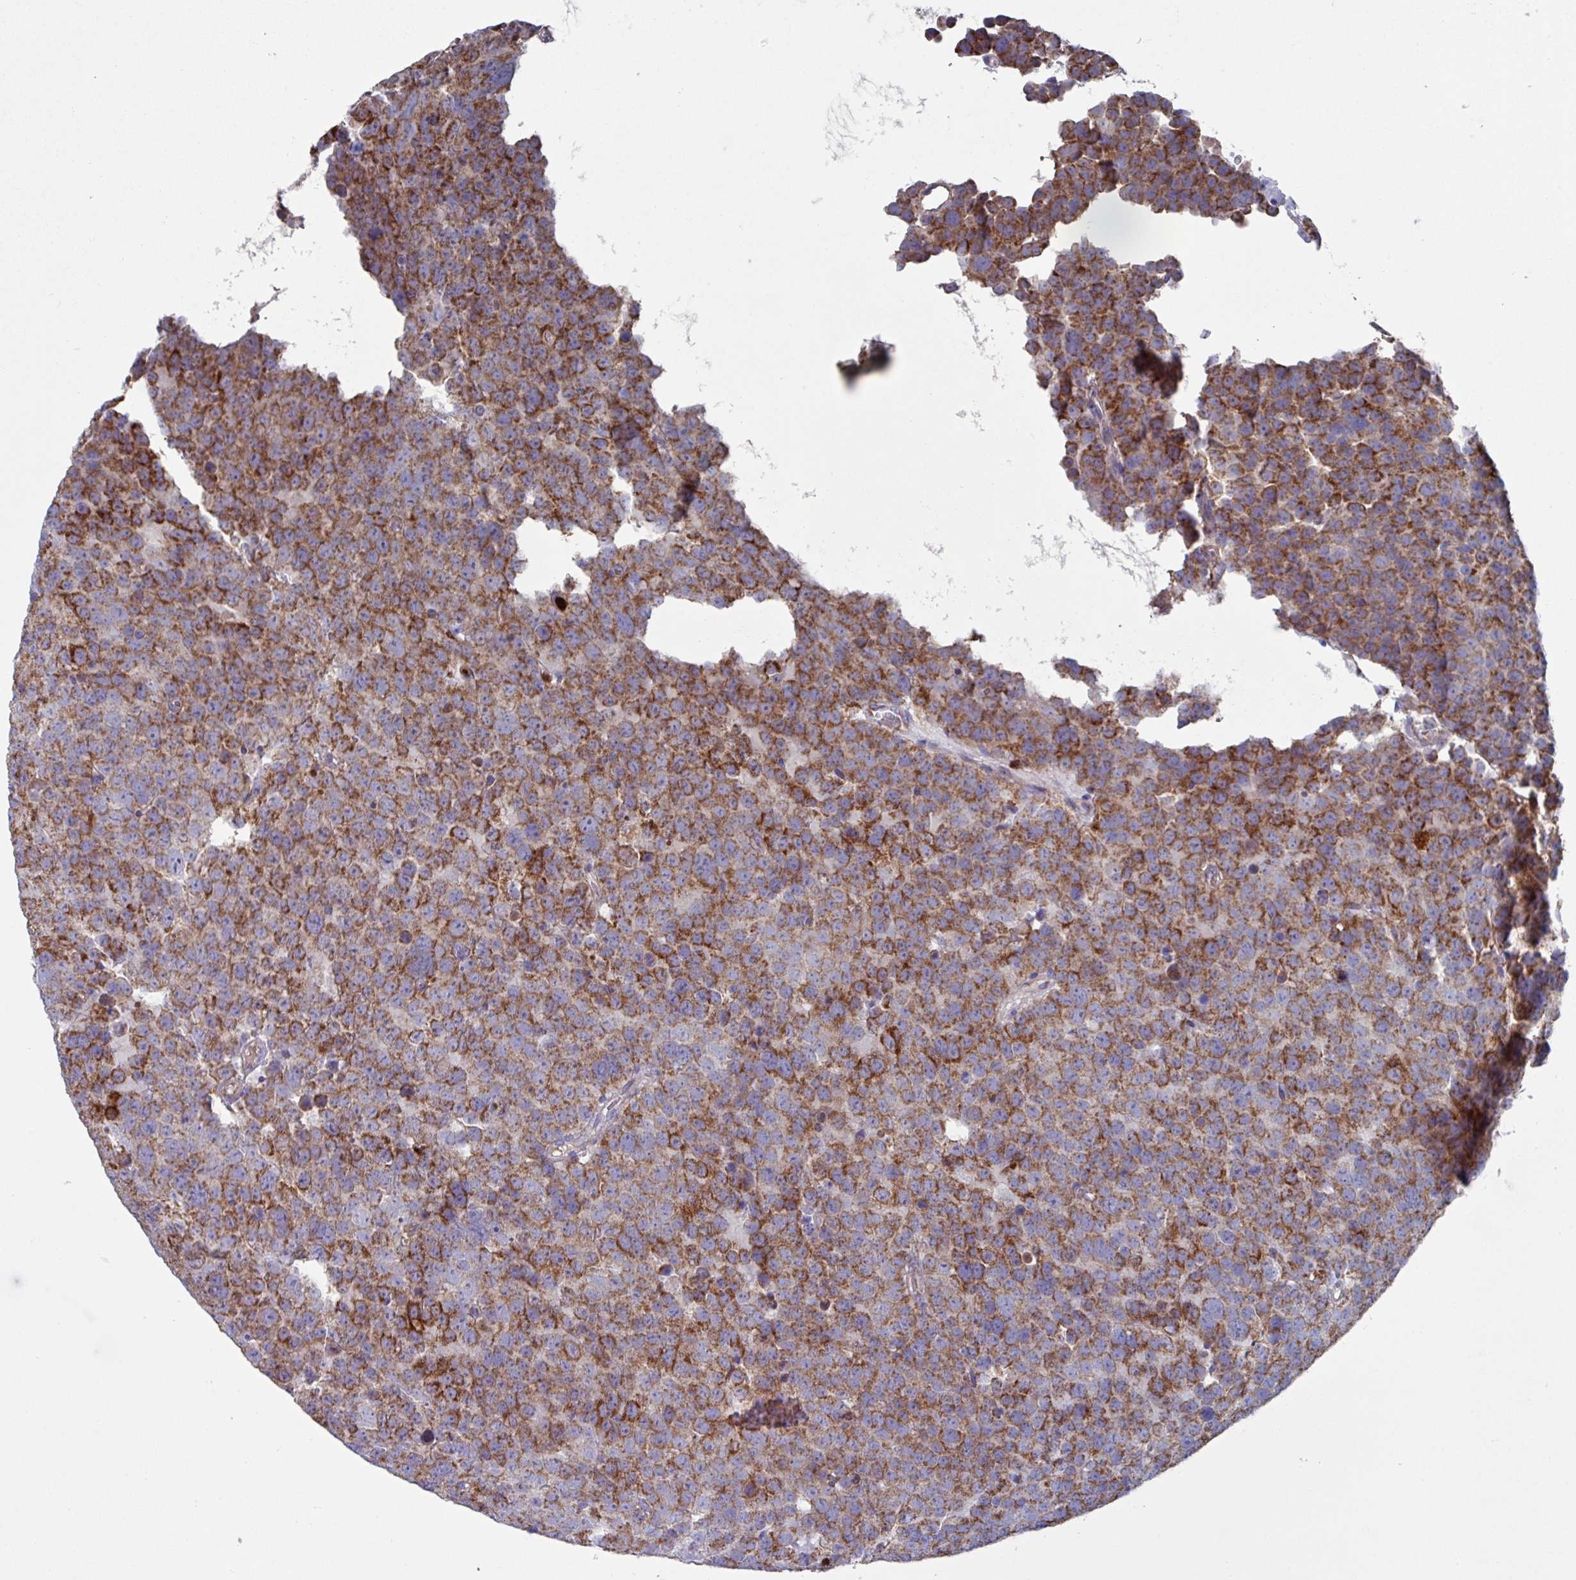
{"staining": {"intensity": "moderate", "quantity": ">75%", "location": "cytoplasmic/membranous"}, "tissue": "testis cancer", "cell_type": "Tumor cells", "image_type": "cancer", "snomed": [{"axis": "morphology", "description": "Seminoma, NOS"}, {"axis": "topography", "description": "Testis"}], "caption": "A high-resolution image shows immunohistochemistry (IHC) staining of seminoma (testis), which demonstrates moderate cytoplasmic/membranous positivity in approximately >75% of tumor cells.", "gene": "UQCC2", "patient": {"sex": "male", "age": 71}}